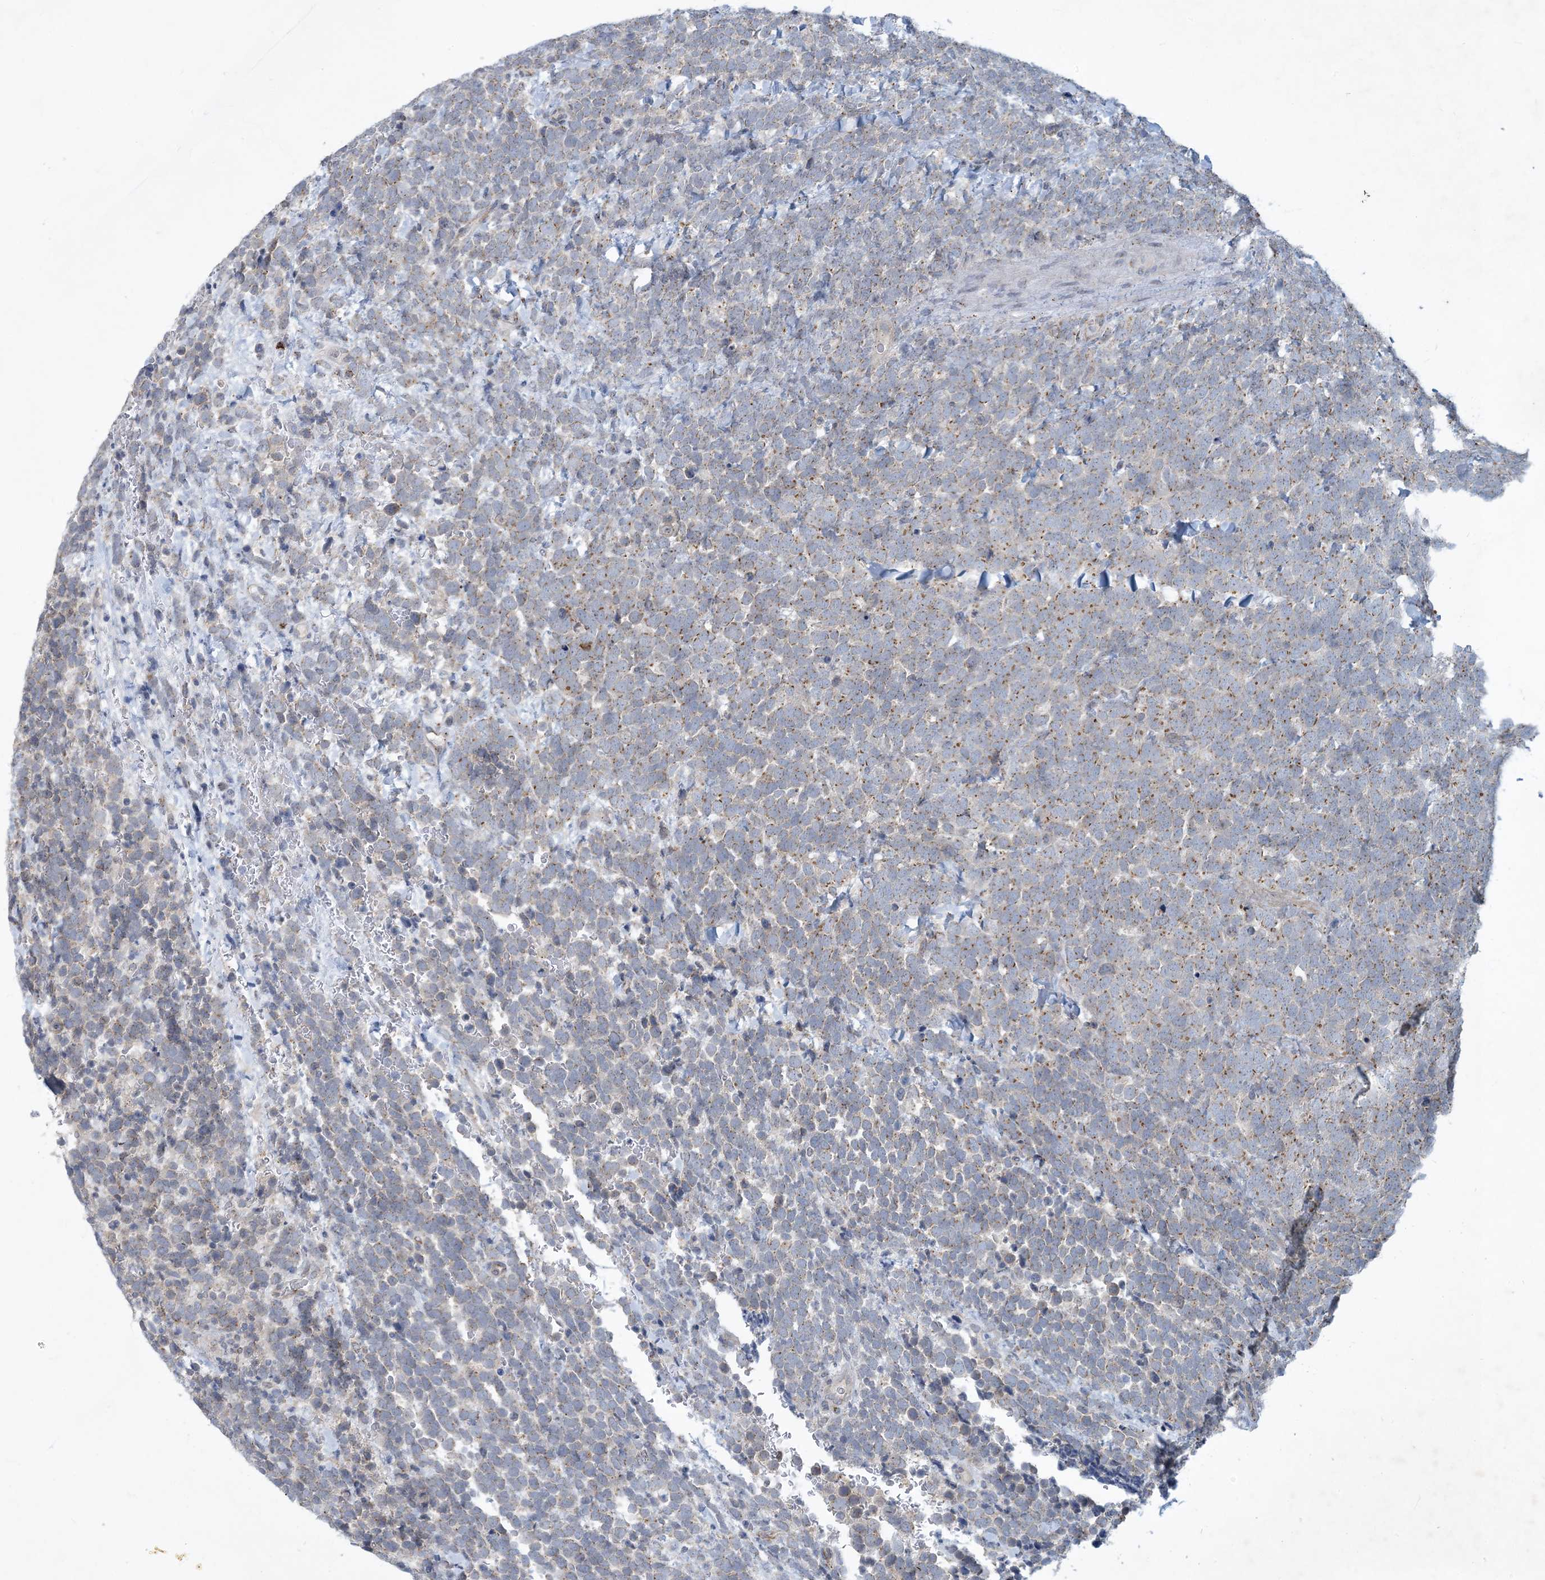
{"staining": {"intensity": "moderate", "quantity": "25%-75%", "location": "cytoplasmic/membranous"}, "tissue": "urothelial cancer", "cell_type": "Tumor cells", "image_type": "cancer", "snomed": [{"axis": "morphology", "description": "Urothelial carcinoma, High grade"}, {"axis": "topography", "description": "Urinary bladder"}], "caption": "Approximately 25%-75% of tumor cells in human urothelial carcinoma (high-grade) demonstrate moderate cytoplasmic/membranous protein expression as visualized by brown immunohistochemical staining.", "gene": "CCDC14", "patient": {"sex": "female", "age": 82}}